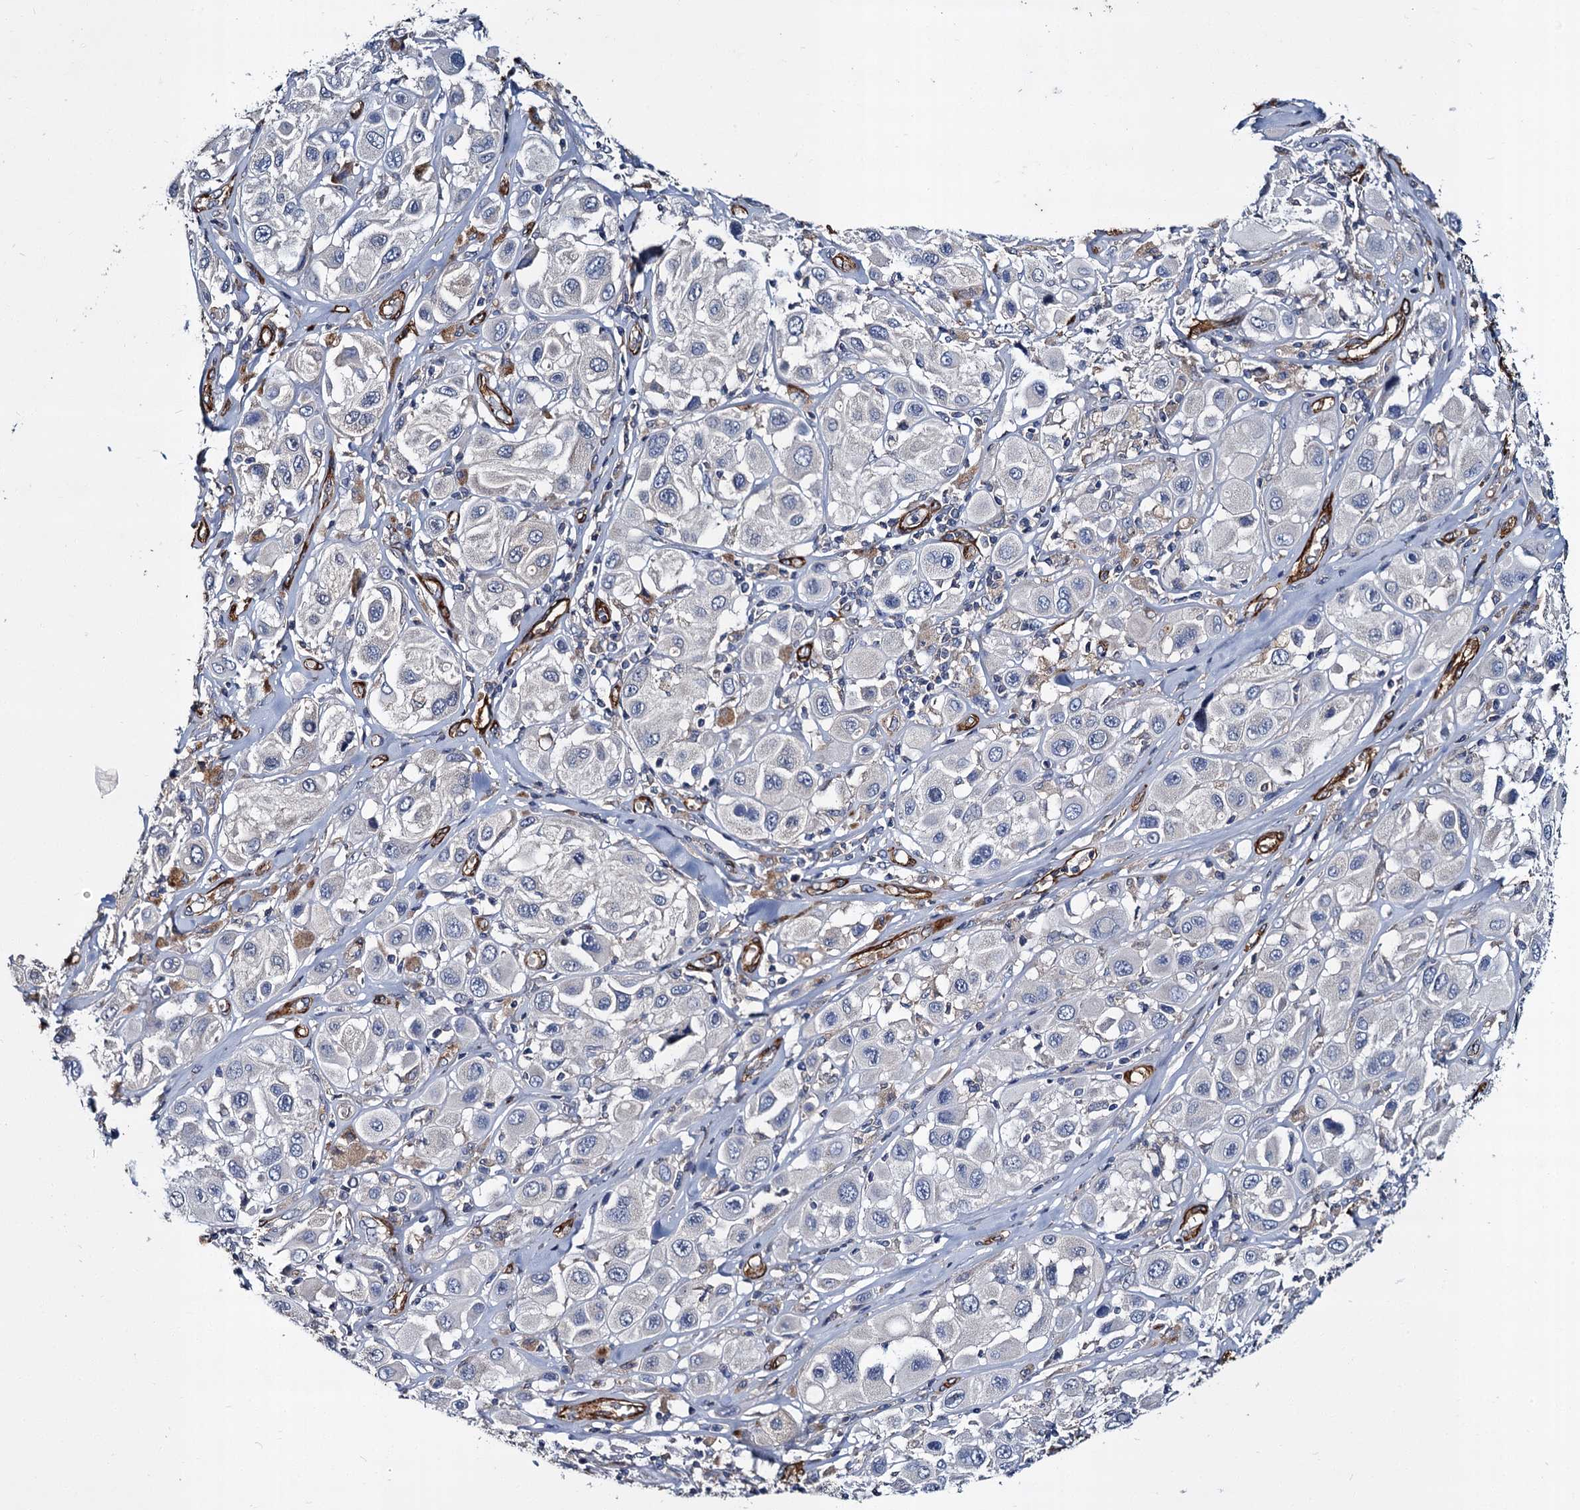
{"staining": {"intensity": "negative", "quantity": "none", "location": "none"}, "tissue": "melanoma", "cell_type": "Tumor cells", "image_type": "cancer", "snomed": [{"axis": "morphology", "description": "Malignant melanoma, Metastatic site"}, {"axis": "topography", "description": "Skin"}], "caption": "A photomicrograph of malignant melanoma (metastatic site) stained for a protein reveals no brown staining in tumor cells.", "gene": "CACNA1C", "patient": {"sex": "male", "age": 41}}